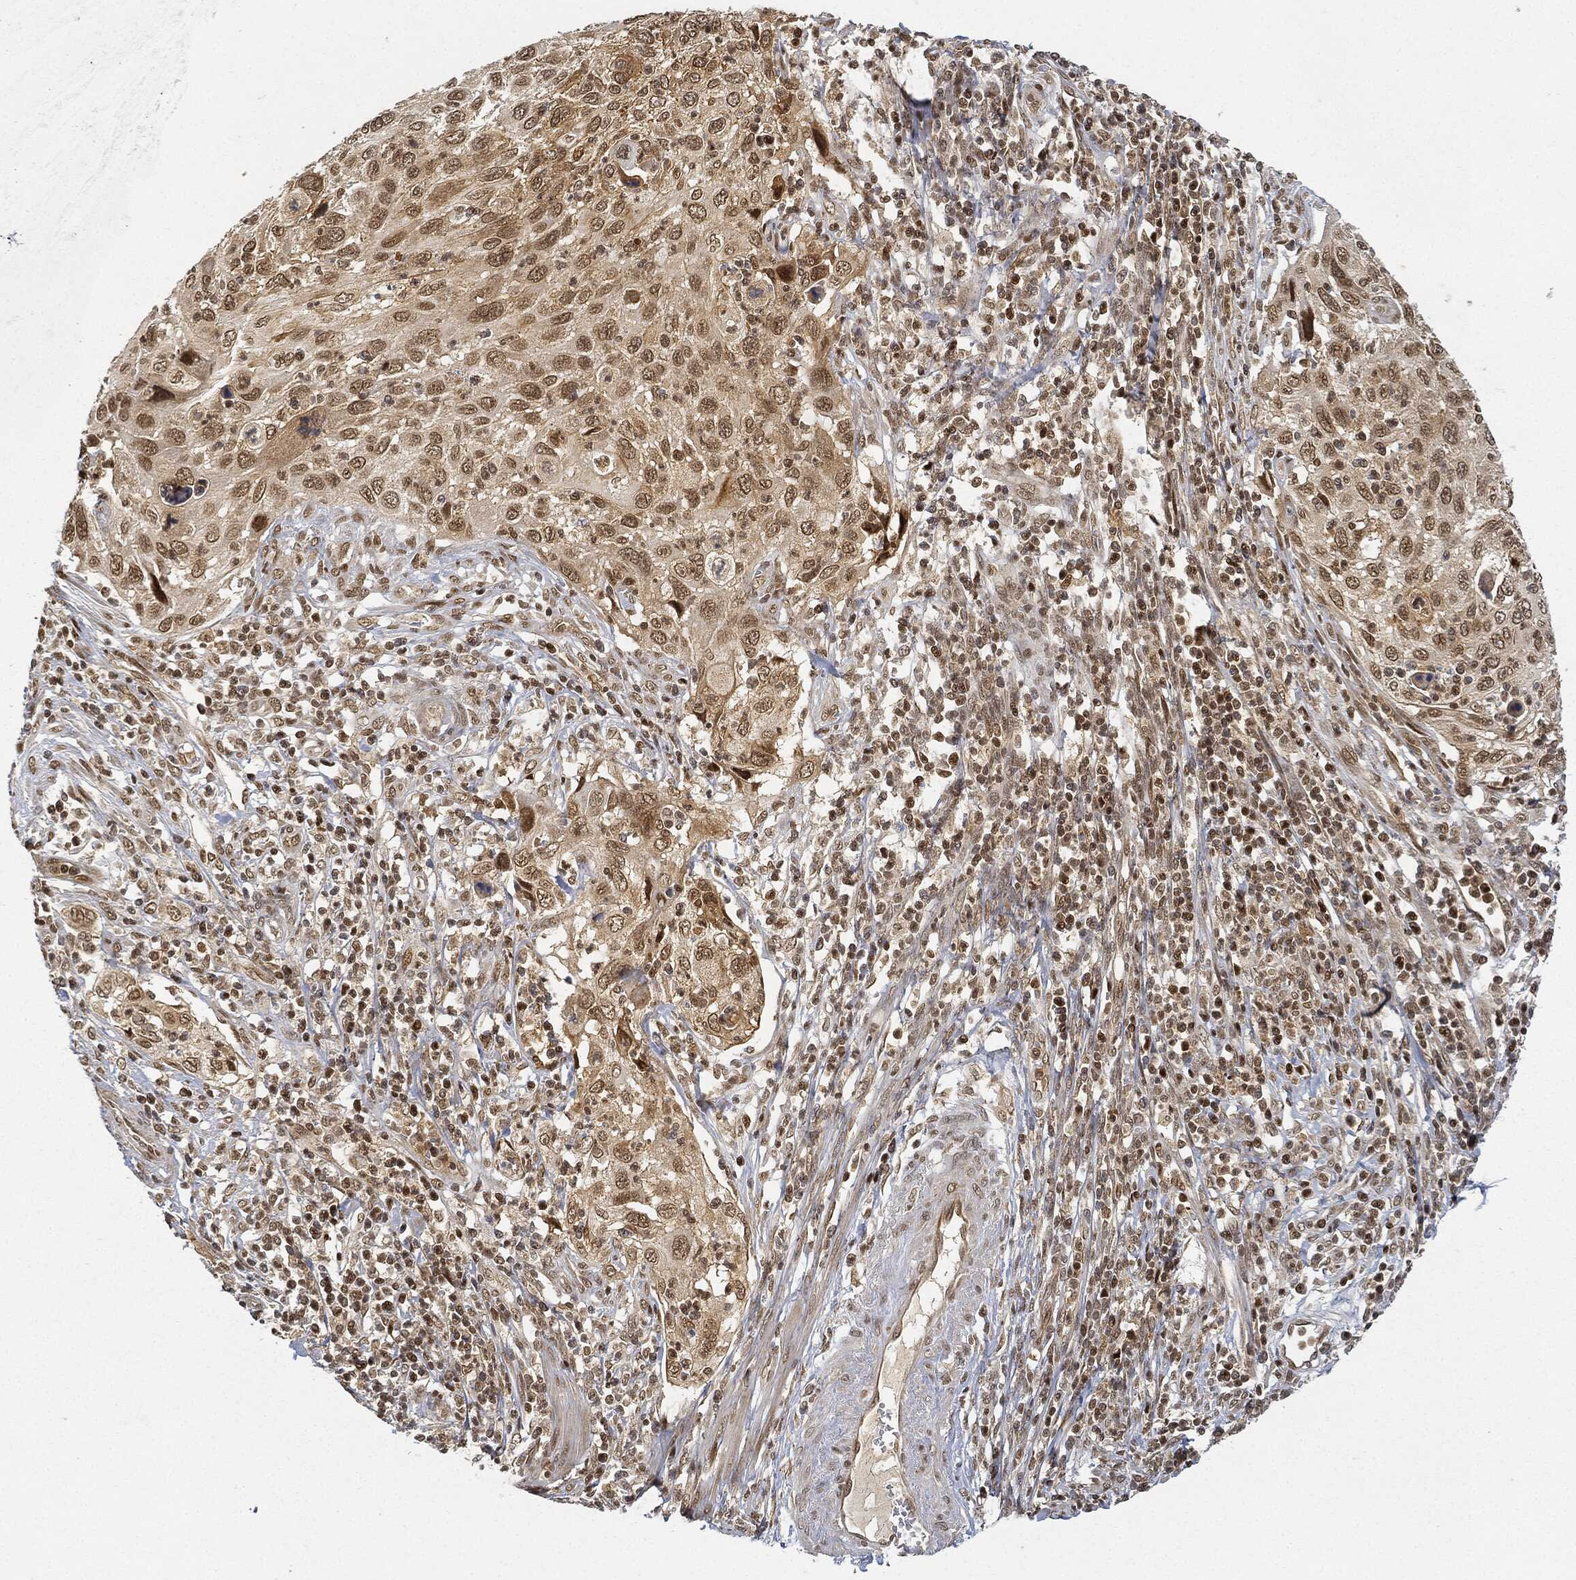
{"staining": {"intensity": "moderate", "quantity": ">75%", "location": "nuclear"}, "tissue": "cervical cancer", "cell_type": "Tumor cells", "image_type": "cancer", "snomed": [{"axis": "morphology", "description": "Squamous cell carcinoma, NOS"}, {"axis": "topography", "description": "Cervix"}], "caption": "DAB immunohistochemical staining of cervical cancer (squamous cell carcinoma) reveals moderate nuclear protein positivity in about >75% of tumor cells.", "gene": "CIB1", "patient": {"sex": "female", "age": 70}}